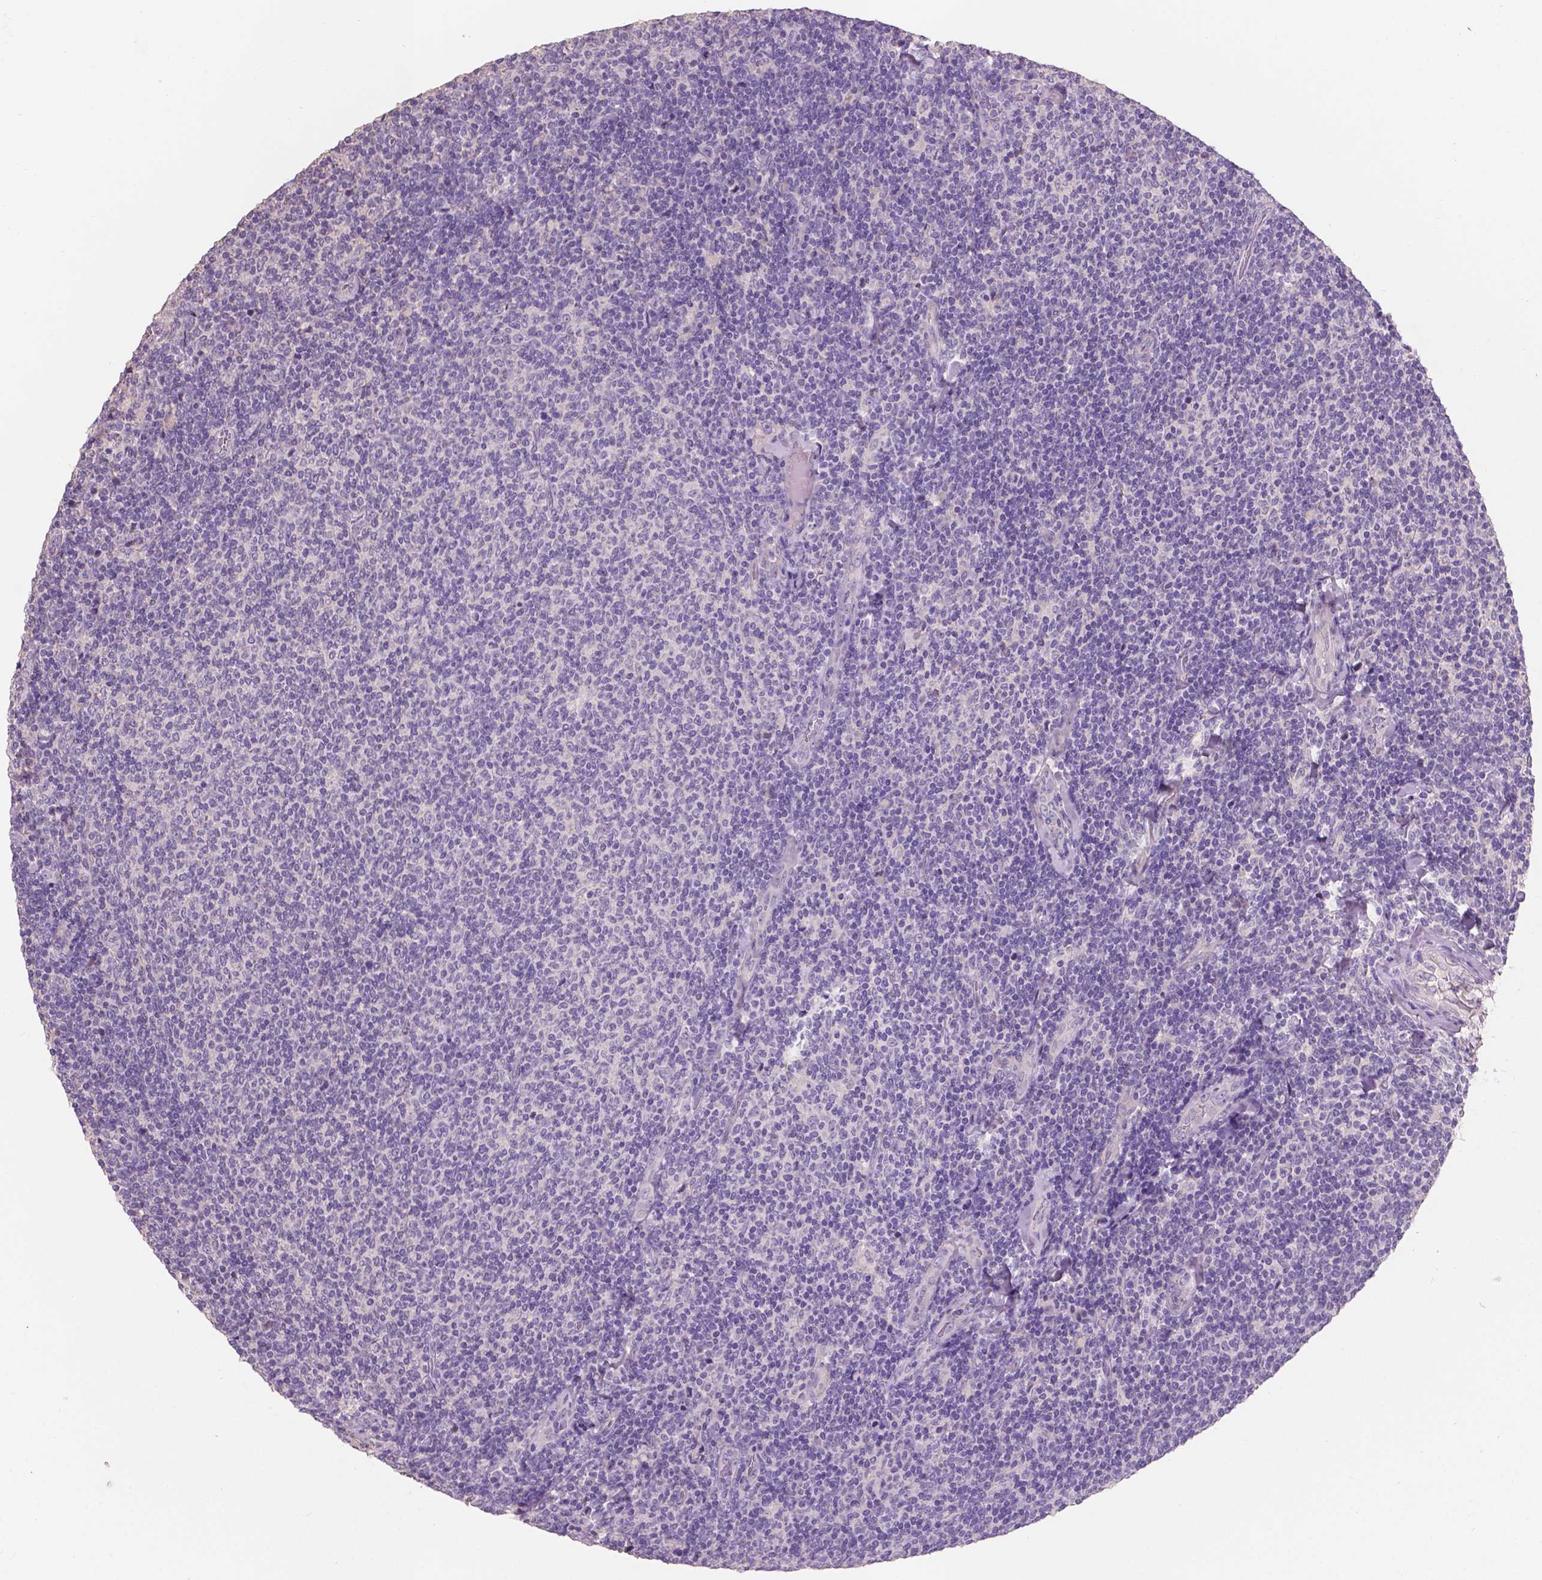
{"staining": {"intensity": "negative", "quantity": "none", "location": "none"}, "tissue": "lymphoma", "cell_type": "Tumor cells", "image_type": "cancer", "snomed": [{"axis": "morphology", "description": "Malignant lymphoma, non-Hodgkin's type, Low grade"}, {"axis": "topography", "description": "Lymph node"}], "caption": "Malignant lymphoma, non-Hodgkin's type (low-grade) stained for a protein using IHC exhibits no staining tumor cells.", "gene": "SBSN", "patient": {"sex": "male", "age": 52}}